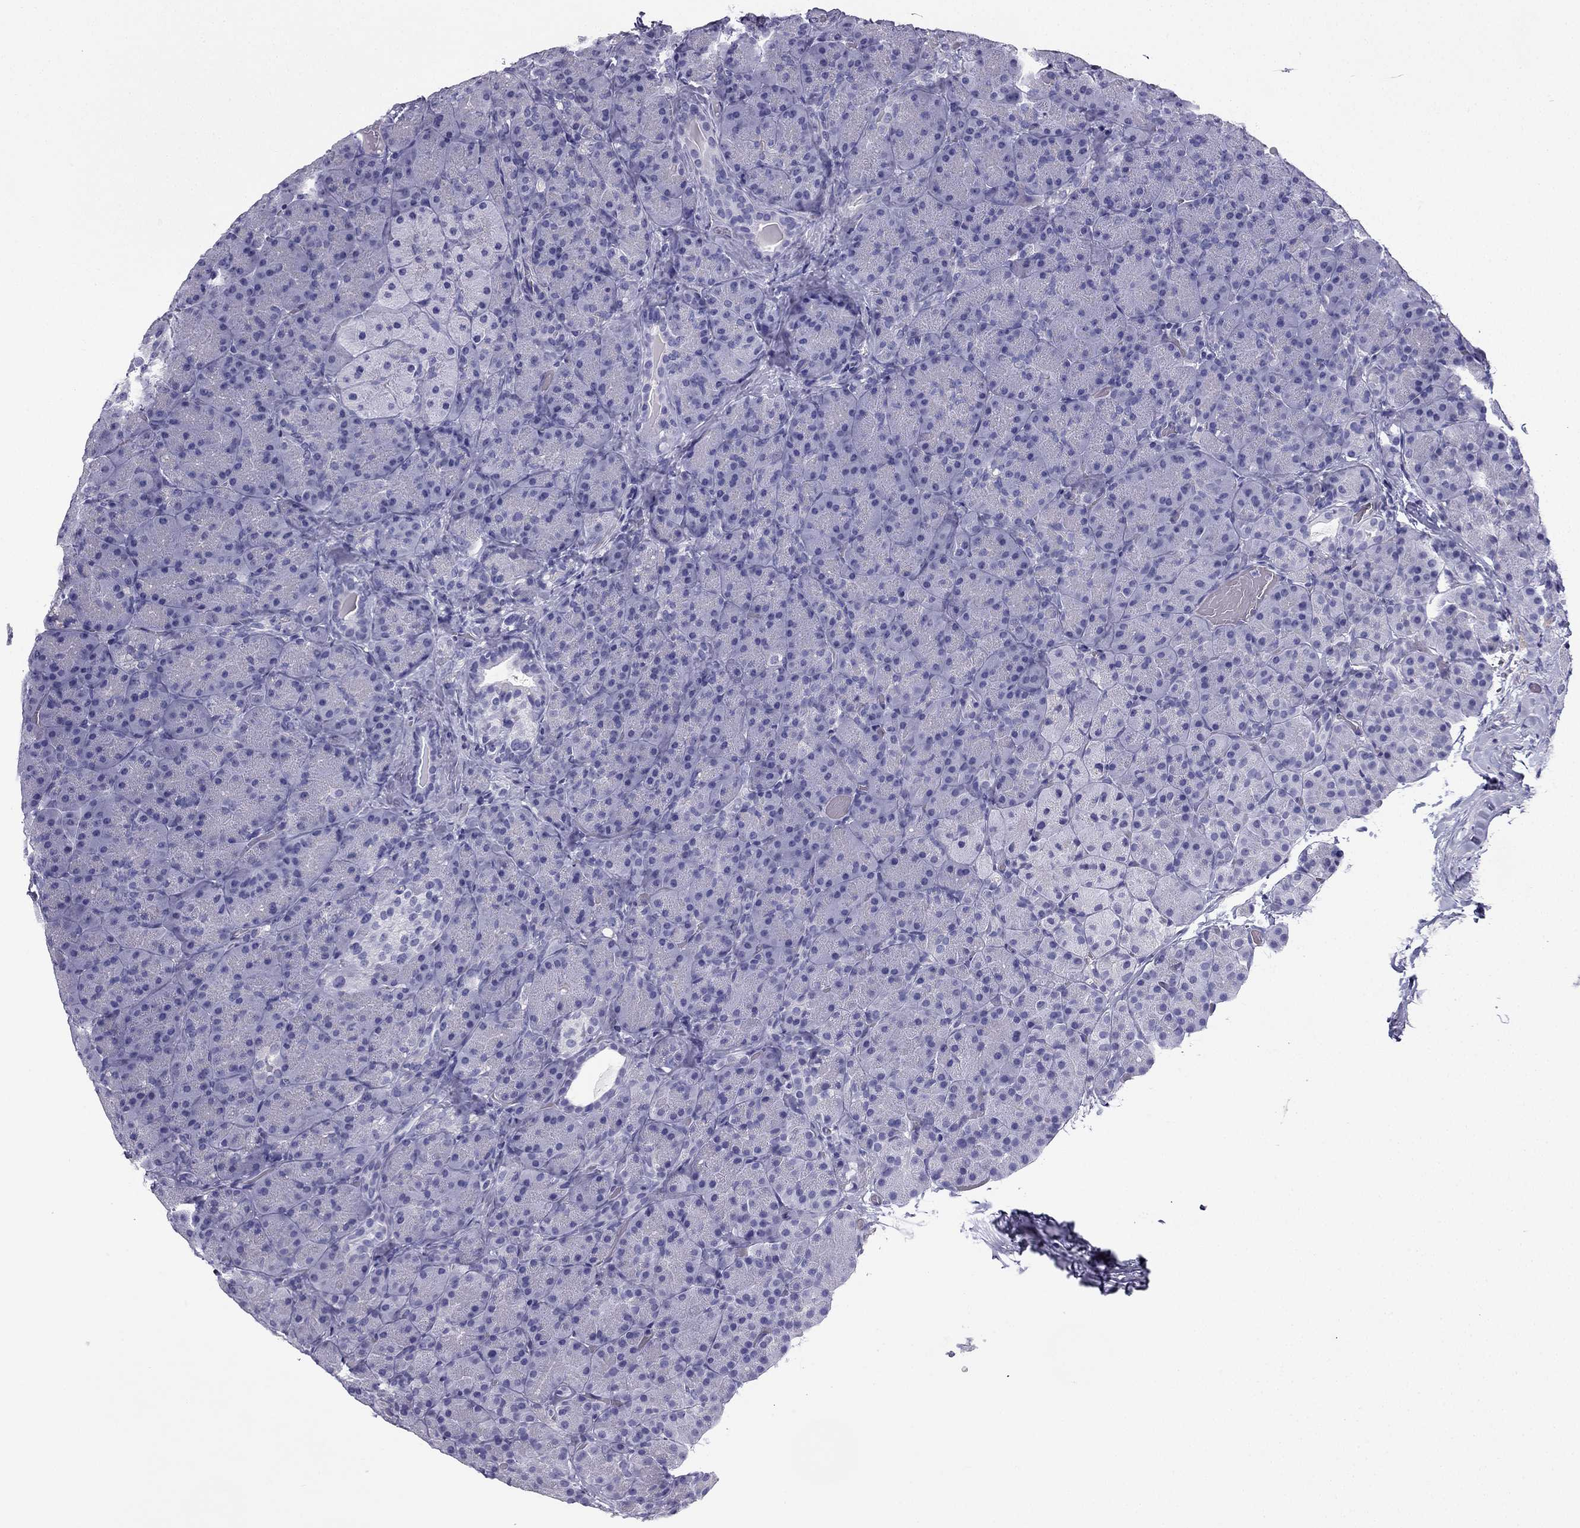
{"staining": {"intensity": "negative", "quantity": "none", "location": "none"}, "tissue": "pancreas", "cell_type": "Exocrine glandular cells", "image_type": "normal", "snomed": [{"axis": "morphology", "description": "Normal tissue, NOS"}, {"axis": "topography", "description": "Pancreas"}], "caption": "Exocrine glandular cells are negative for protein expression in normal human pancreas. Brightfield microscopy of immunohistochemistry stained with DAB (3,3'-diaminobenzidine) (brown) and hematoxylin (blue), captured at high magnification.", "gene": "NPTX1", "patient": {"sex": "male", "age": 57}}